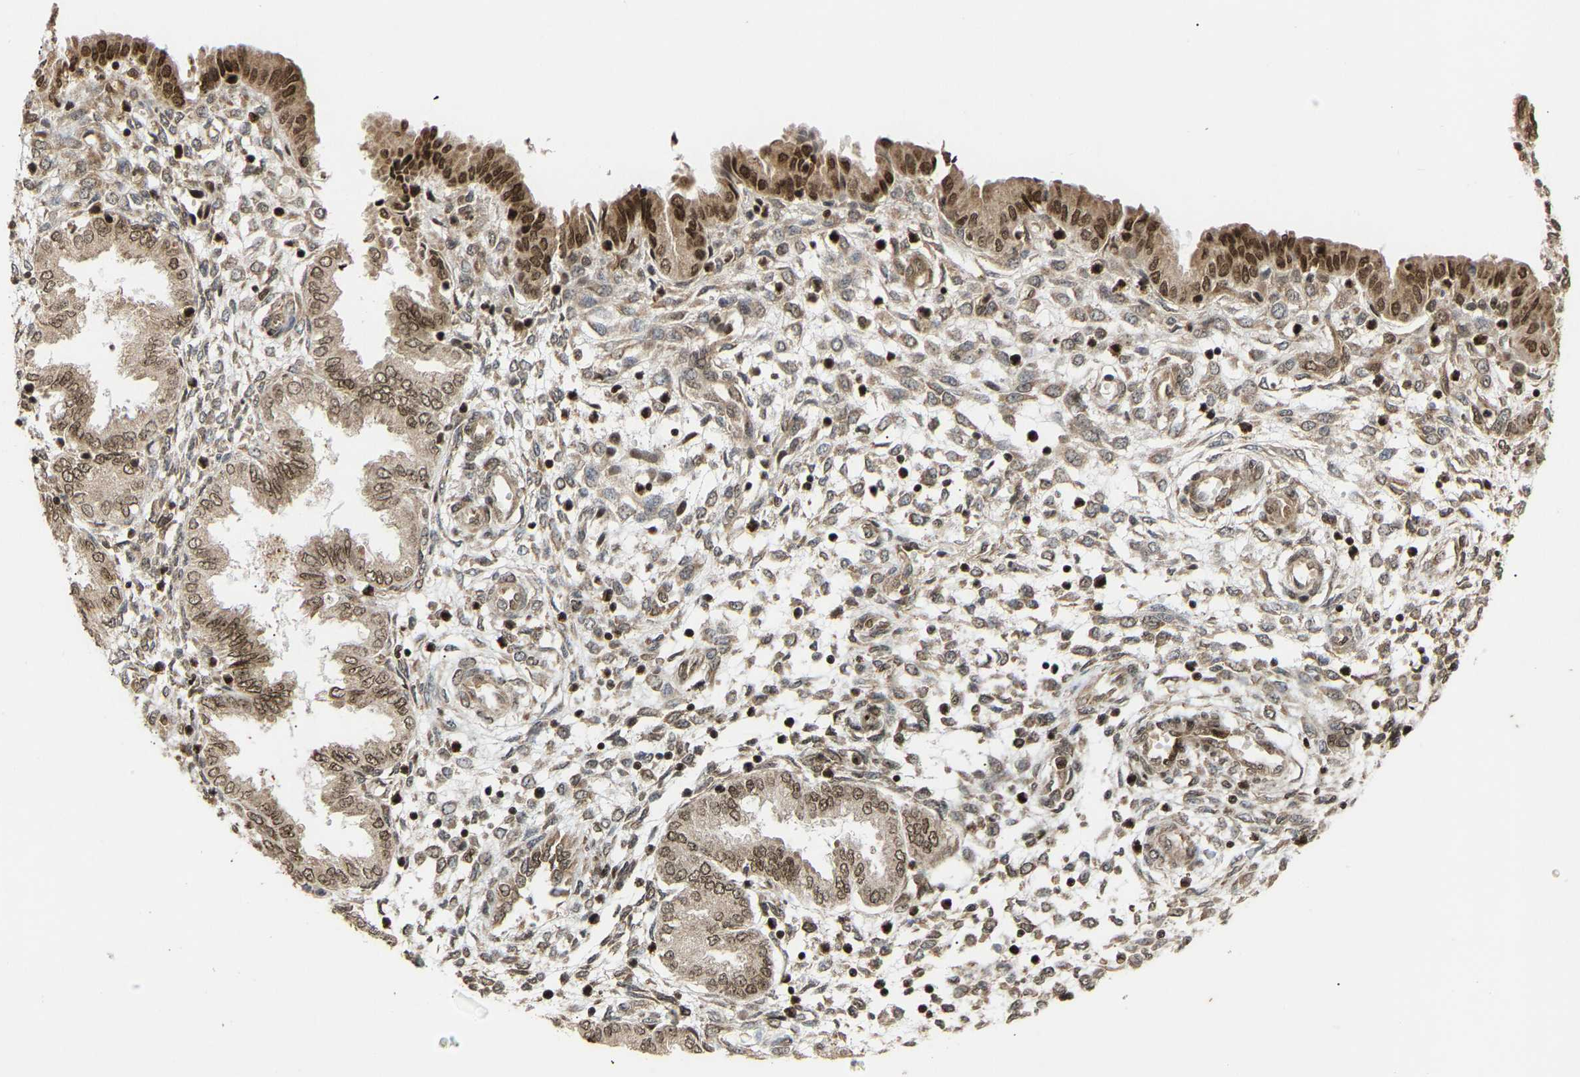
{"staining": {"intensity": "strong", "quantity": ">75%", "location": "nuclear"}, "tissue": "endometrium", "cell_type": "Cells in endometrial stroma", "image_type": "normal", "snomed": [{"axis": "morphology", "description": "Normal tissue, NOS"}, {"axis": "topography", "description": "Endometrium"}], "caption": "Immunohistochemistry histopathology image of unremarkable human endometrium stained for a protein (brown), which displays high levels of strong nuclear expression in approximately >75% of cells in endometrial stroma.", "gene": "ALYREF", "patient": {"sex": "female", "age": 33}}